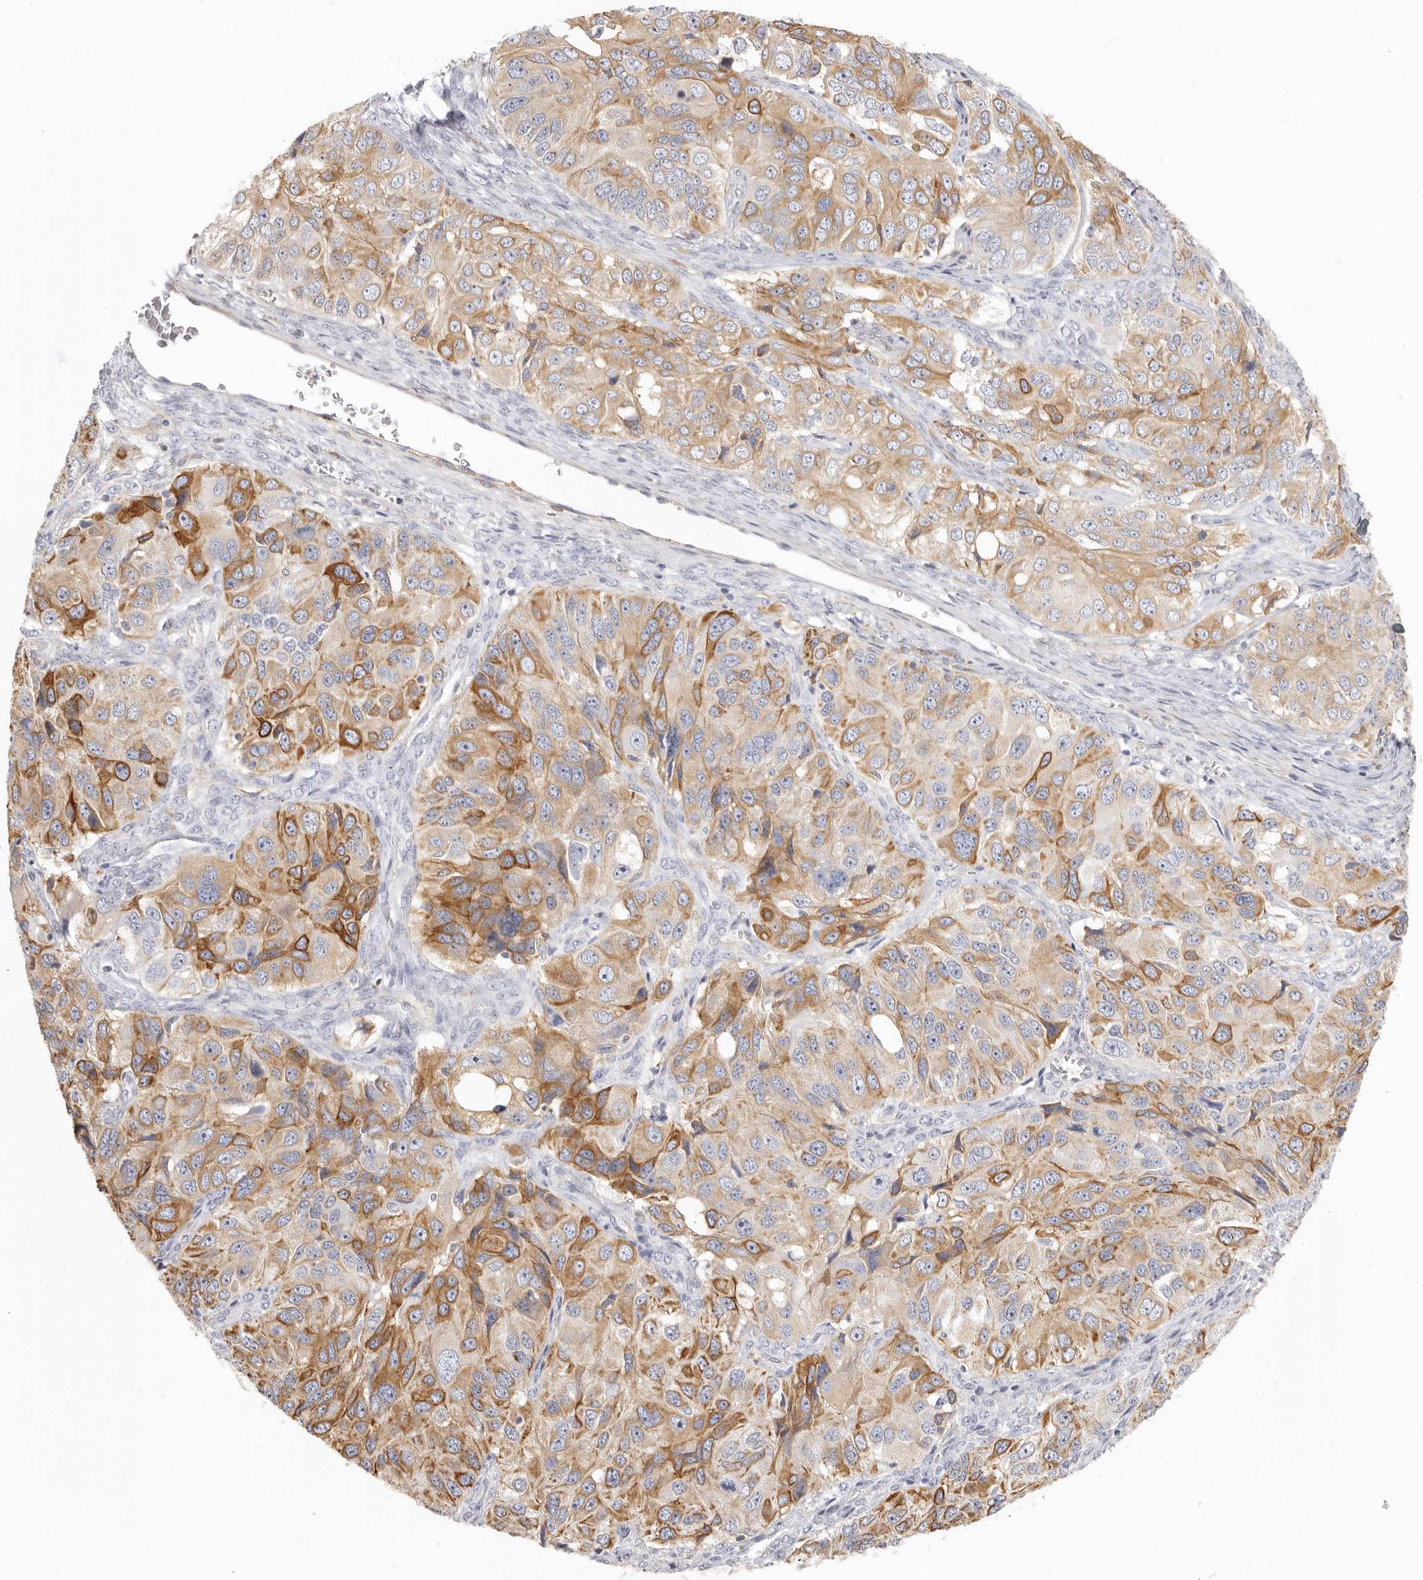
{"staining": {"intensity": "moderate", "quantity": ">75%", "location": "cytoplasmic/membranous"}, "tissue": "ovarian cancer", "cell_type": "Tumor cells", "image_type": "cancer", "snomed": [{"axis": "morphology", "description": "Carcinoma, endometroid"}, {"axis": "topography", "description": "Ovary"}], "caption": "This photomicrograph demonstrates ovarian cancer (endometroid carcinoma) stained with immunohistochemistry (IHC) to label a protein in brown. The cytoplasmic/membranous of tumor cells show moderate positivity for the protein. Nuclei are counter-stained blue.", "gene": "NIBAN1", "patient": {"sex": "female", "age": 51}}